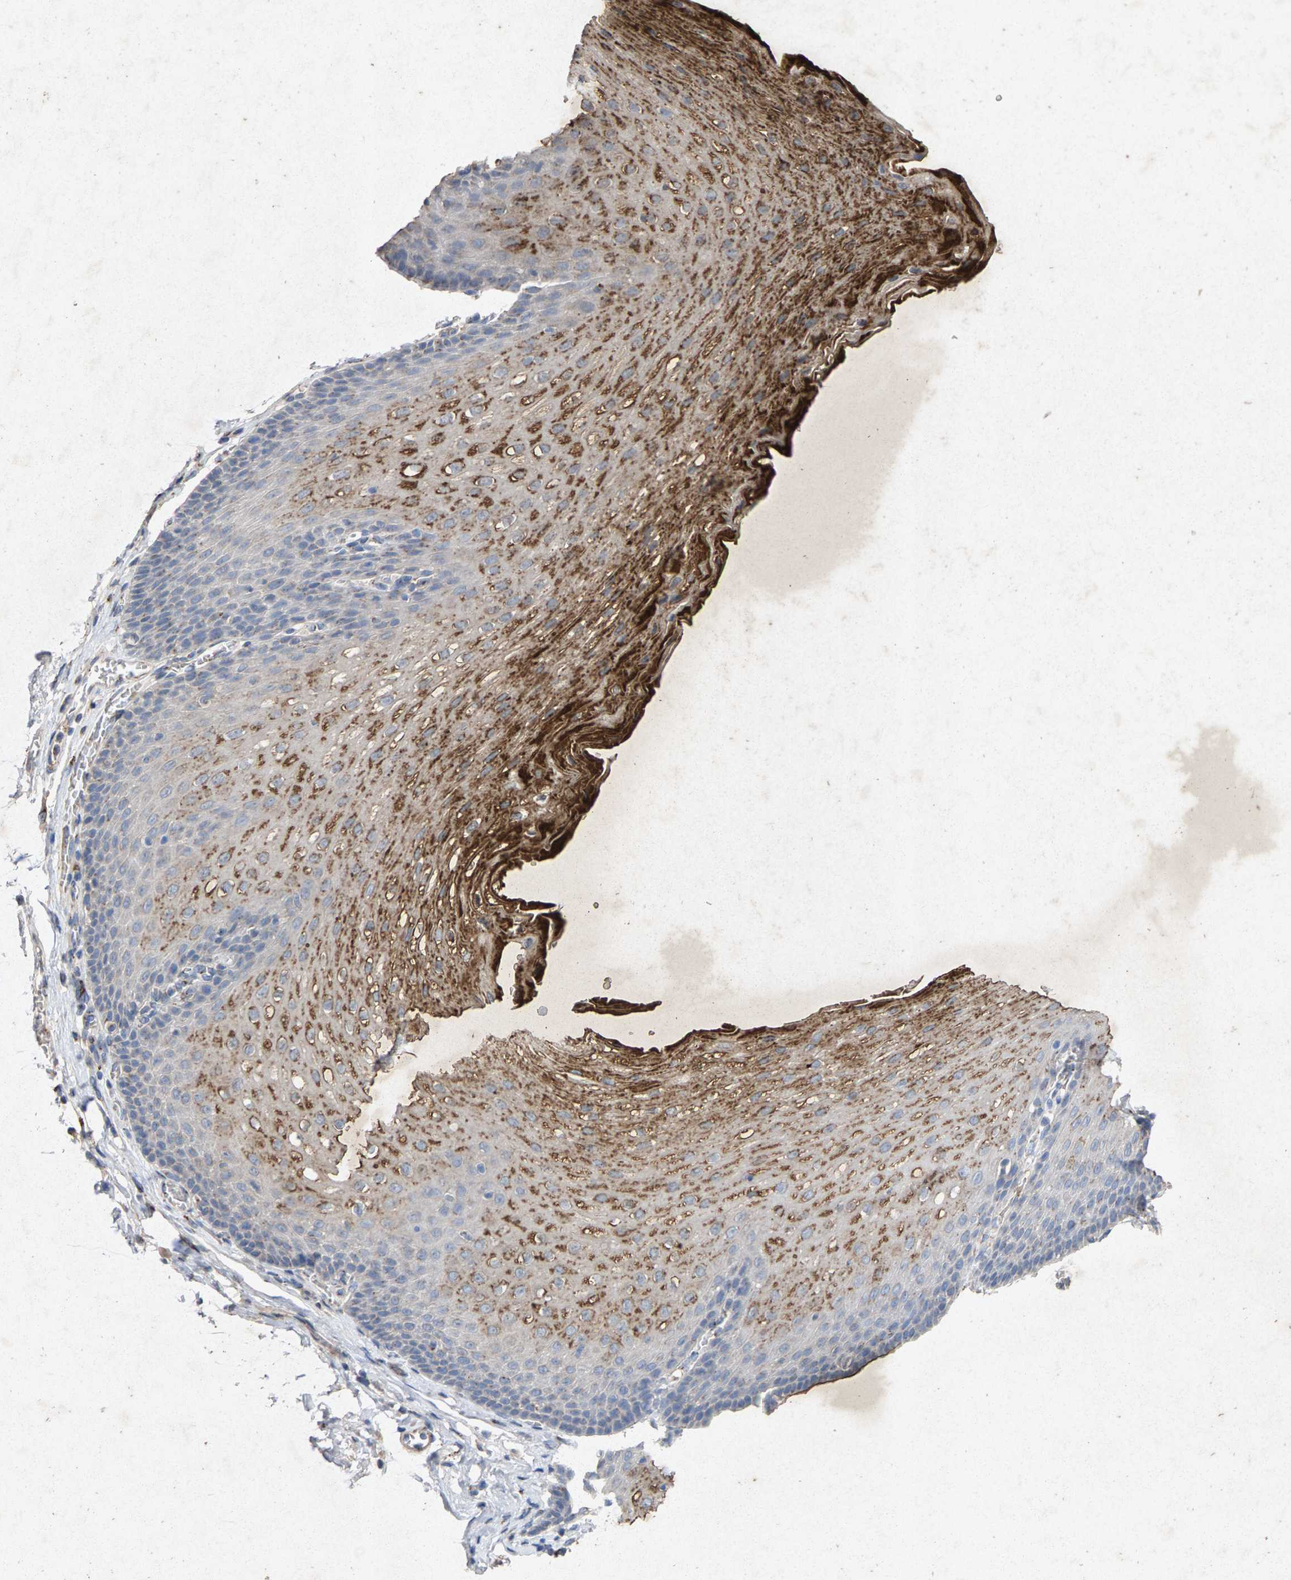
{"staining": {"intensity": "moderate", "quantity": ">75%", "location": "cytoplasmic/membranous"}, "tissue": "esophagus", "cell_type": "Squamous epithelial cells", "image_type": "normal", "snomed": [{"axis": "morphology", "description": "Normal tissue, NOS"}, {"axis": "topography", "description": "Esophagus"}], "caption": "High-power microscopy captured an immunohistochemistry (IHC) photomicrograph of normal esophagus, revealing moderate cytoplasmic/membranous expression in about >75% of squamous epithelial cells.", "gene": "MAN2A1", "patient": {"sex": "male", "age": 48}}